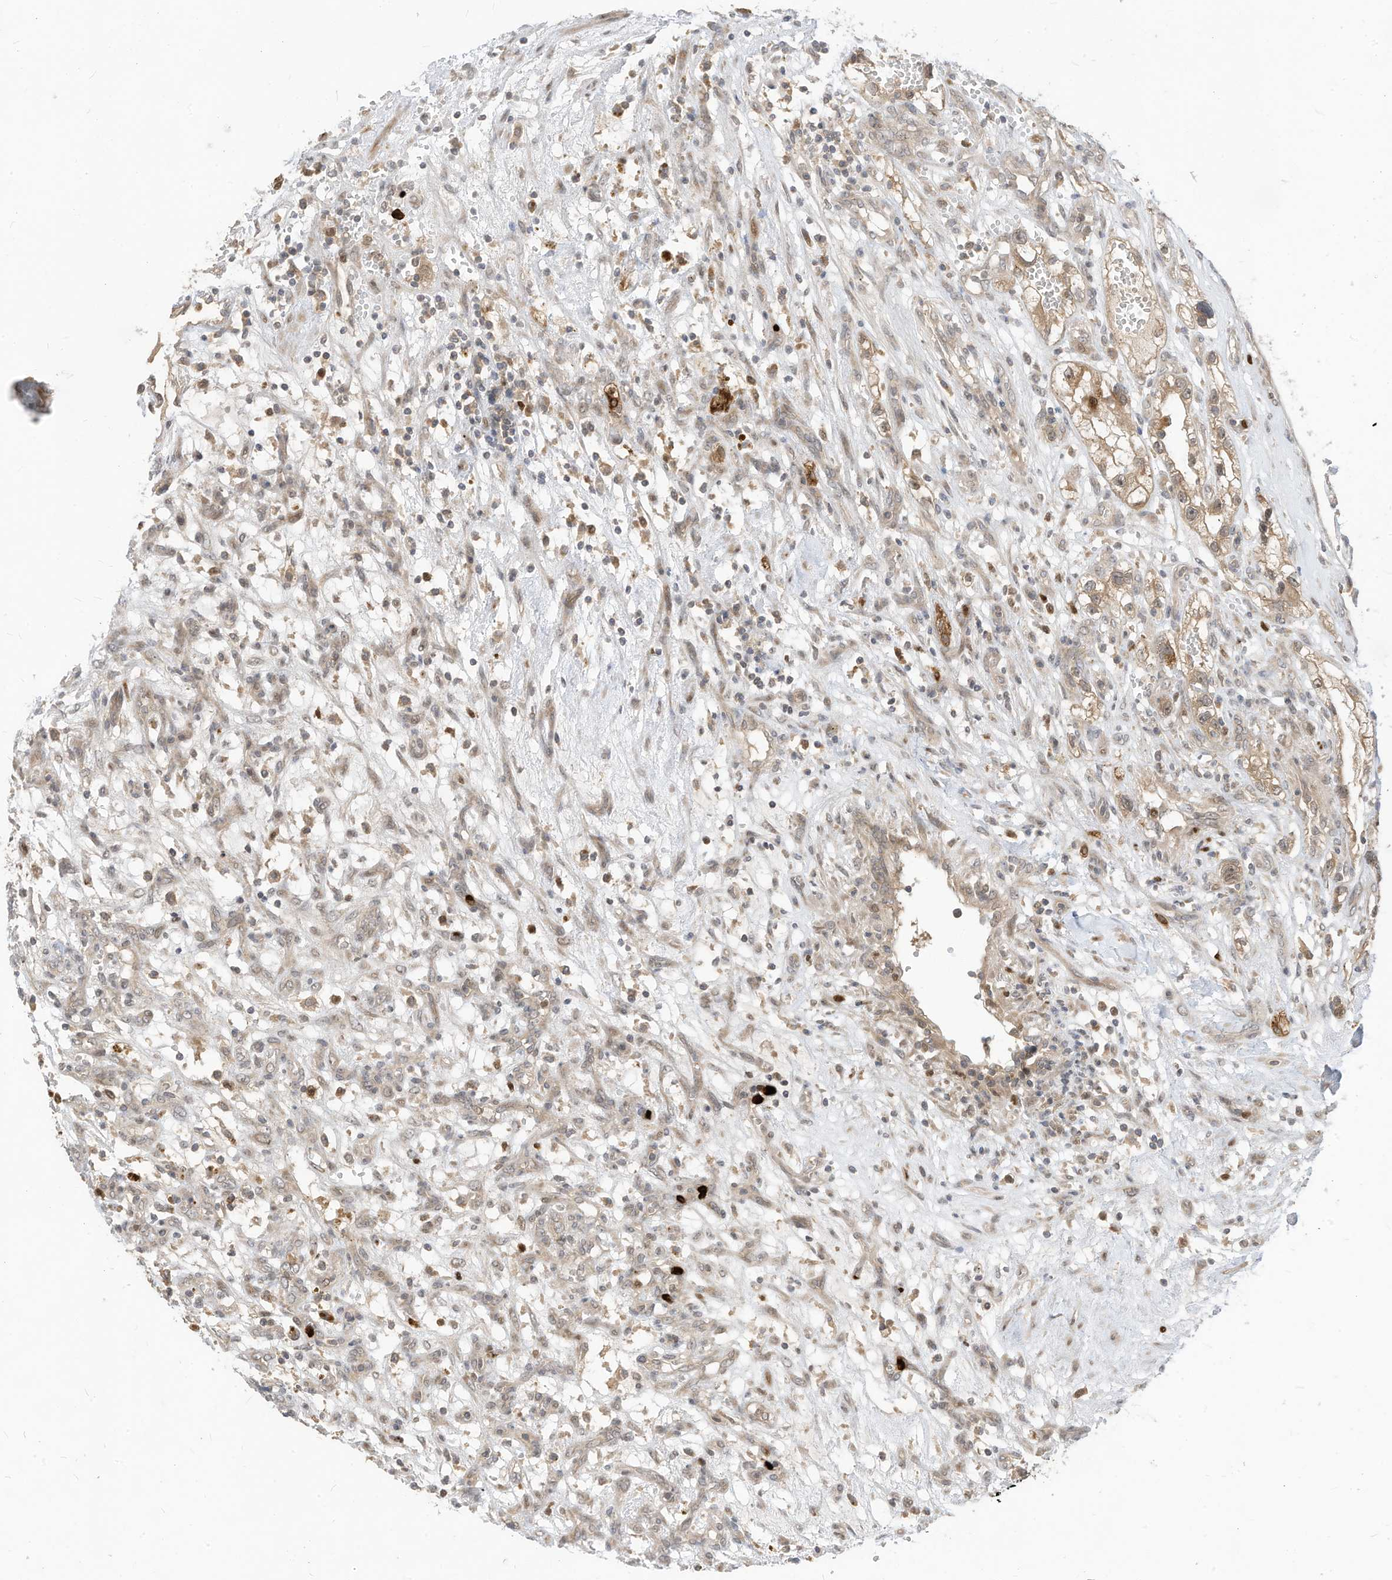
{"staining": {"intensity": "negative", "quantity": "none", "location": "none"}, "tissue": "renal cancer", "cell_type": "Tumor cells", "image_type": "cancer", "snomed": [{"axis": "morphology", "description": "Adenocarcinoma, NOS"}, {"axis": "topography", "description": "Kidney"}], "caption": "Tumor cells are negative for brown protein staining in renal cancer. (Stains: DAB (3,3'-diaminobenzidine) IHC with hematoxylin counter stain, Microscopy: brightfield microscopy at high magnification).", "gene": "CNKSR1", "patient": {"sex": "female", "age": 57}}